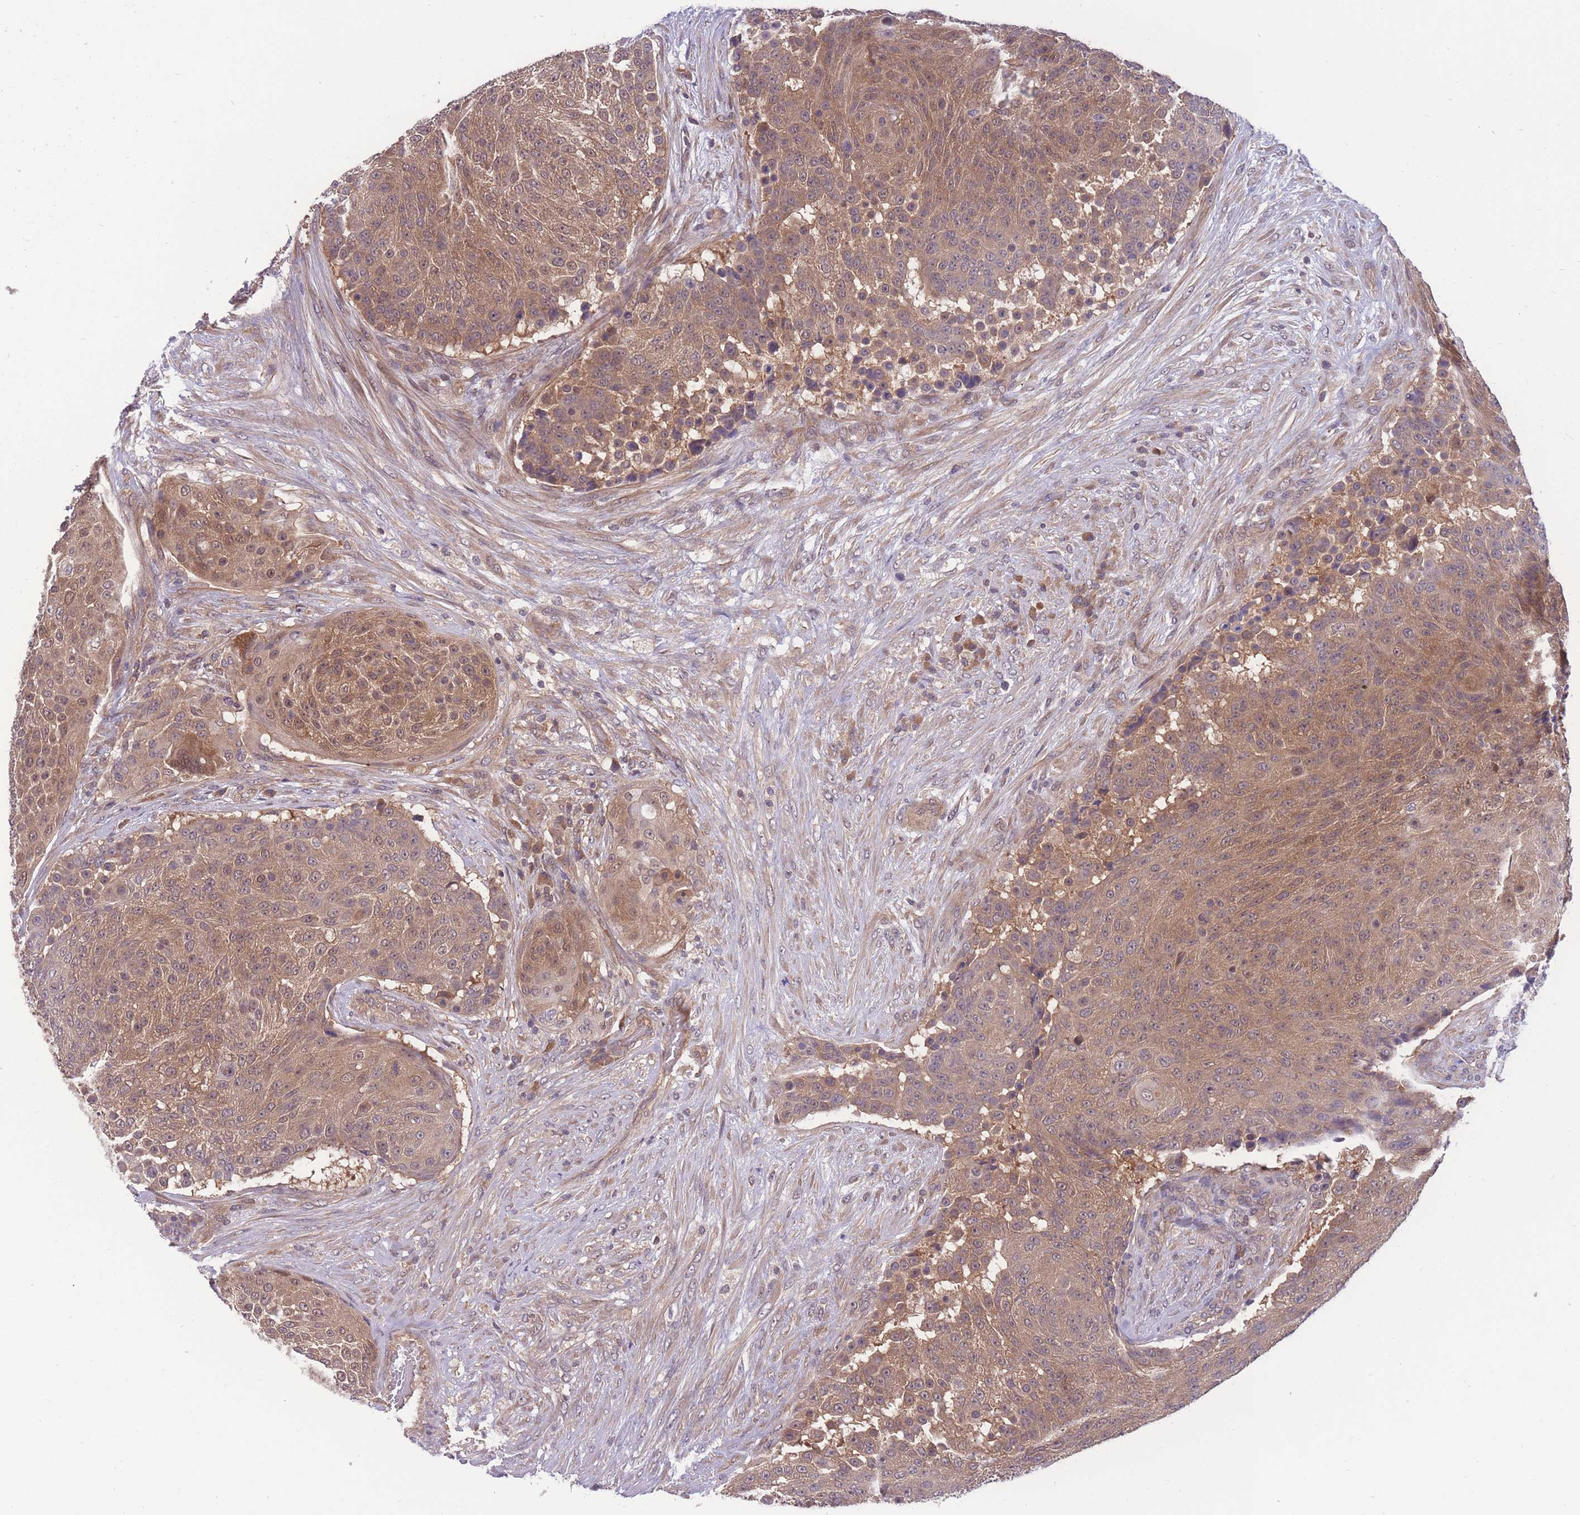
{"staining": {"intensity": "moderate", "quantity": ">75%", "location": "cytoplasmic/membranous"}, "tissue": "urothelial cancer", "cell_type": "Tumor cells", "image_type": "cancer", "snomed": [{"axis": "morphology", "description": "Urothelial carcinoma, High grade"}, {"axis": "topography", "description": "Urinary bladder"}], "caption": "An immunohistochemistry (IHC) photomicrograph of tumor tissue is shown. Protein staining in brown highlights moderate cytoplasmic/membranous positivity in high-grade urothelial carcinoma within tumor cells.", "gene": "UBE2N", "patient": {"sex": "female", "age": 63}}